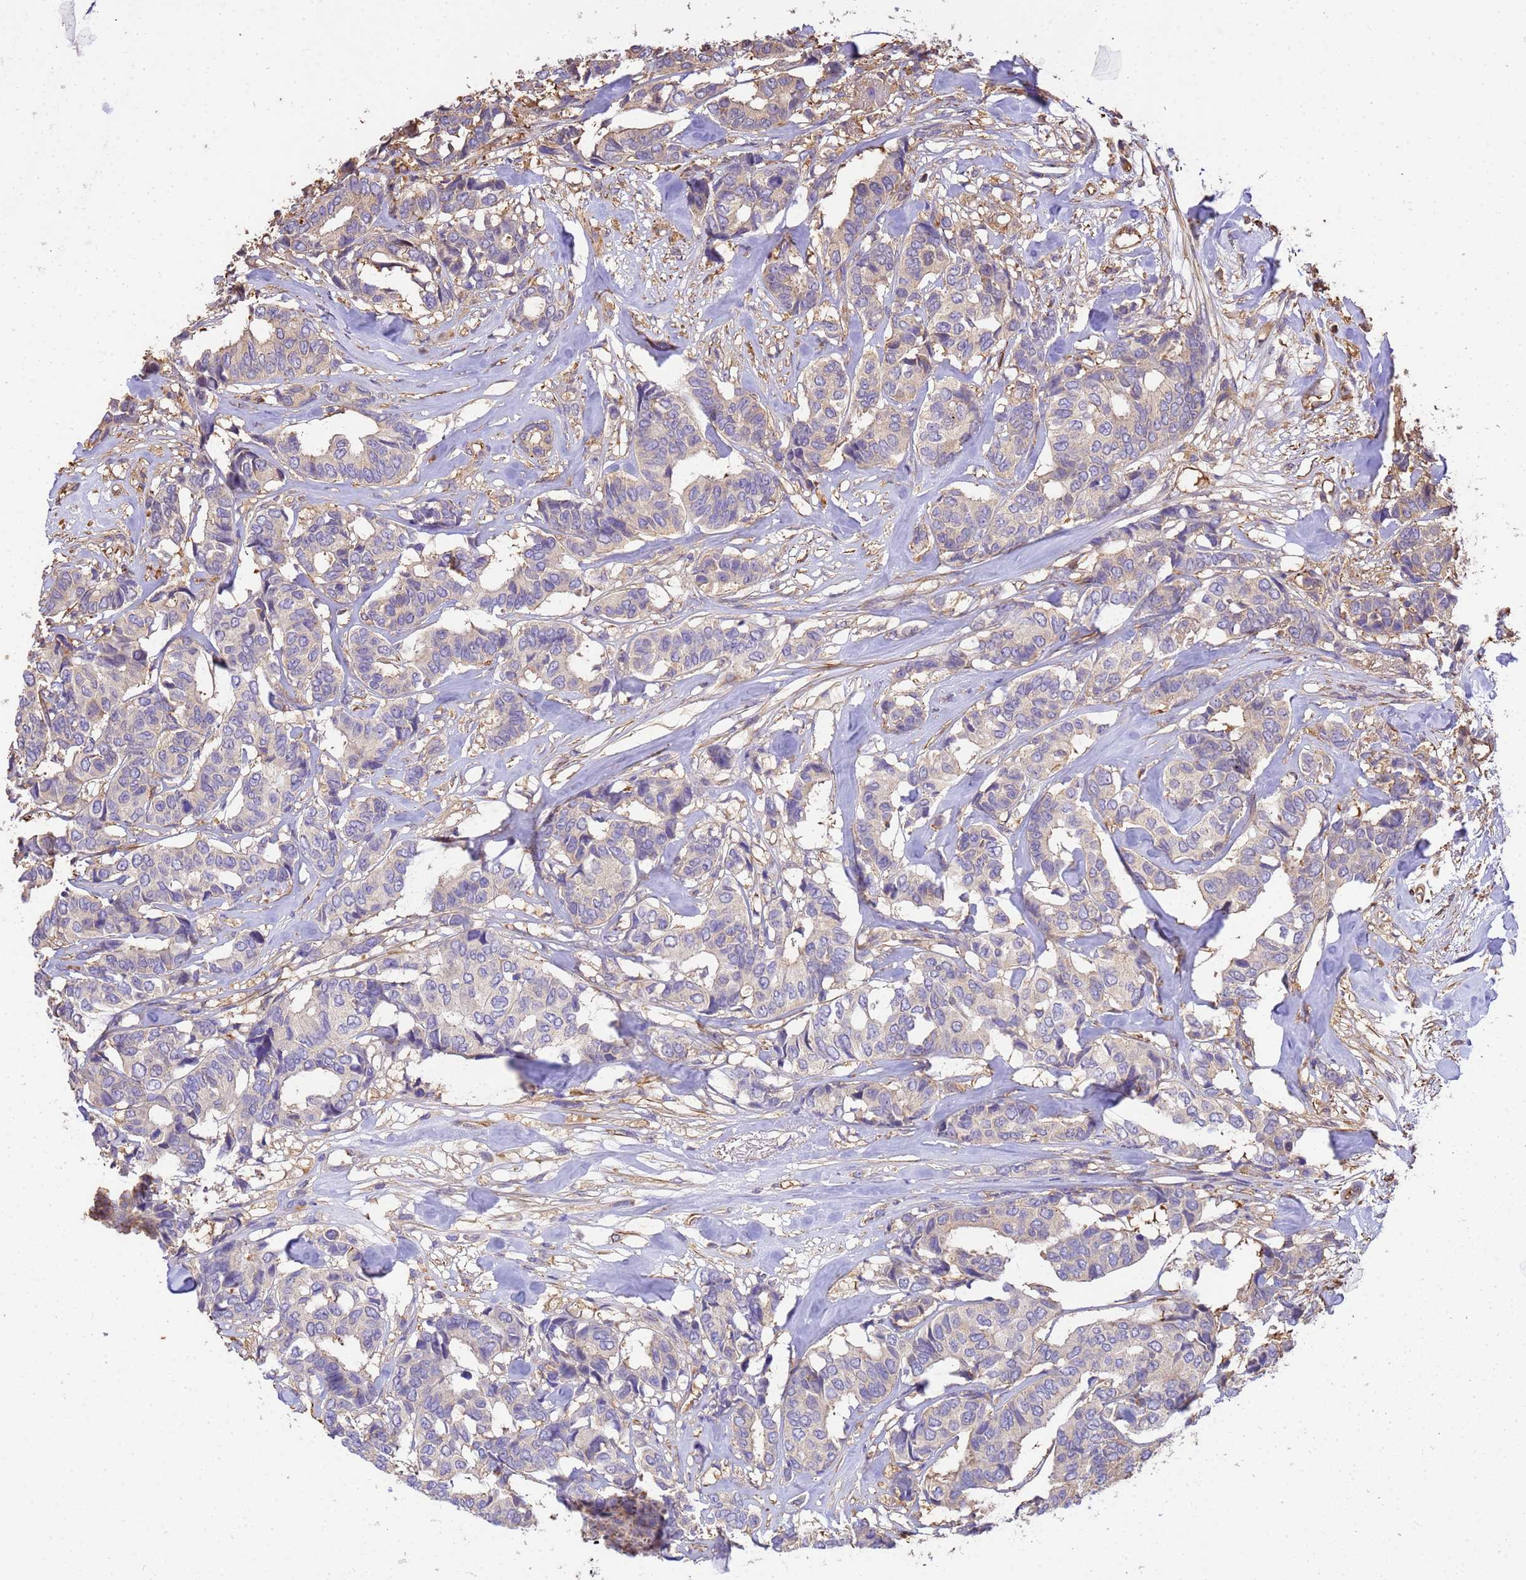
{"staining": {"intensity": "negative", "quantity": "none", "location": "none"}, "tissue": "breast cancer", "cell_type": "Tumor cells", "image_type": "cancer", "snomed": [{"axis": "morphology", "description": "Duct carcinoma"}, {"axis": "topography", "description": "Breast"}], "caption": "The photomicrograph exhibits no significant expression in tumor cells of intraductal carcinoma (breast). (Stains: DAB IHC with hematoxylin counter stain, Microscopy: brightfield microscopy at high magnification).", "gene": "WDR64", "patient": {"sex": "female", "age": 87}}